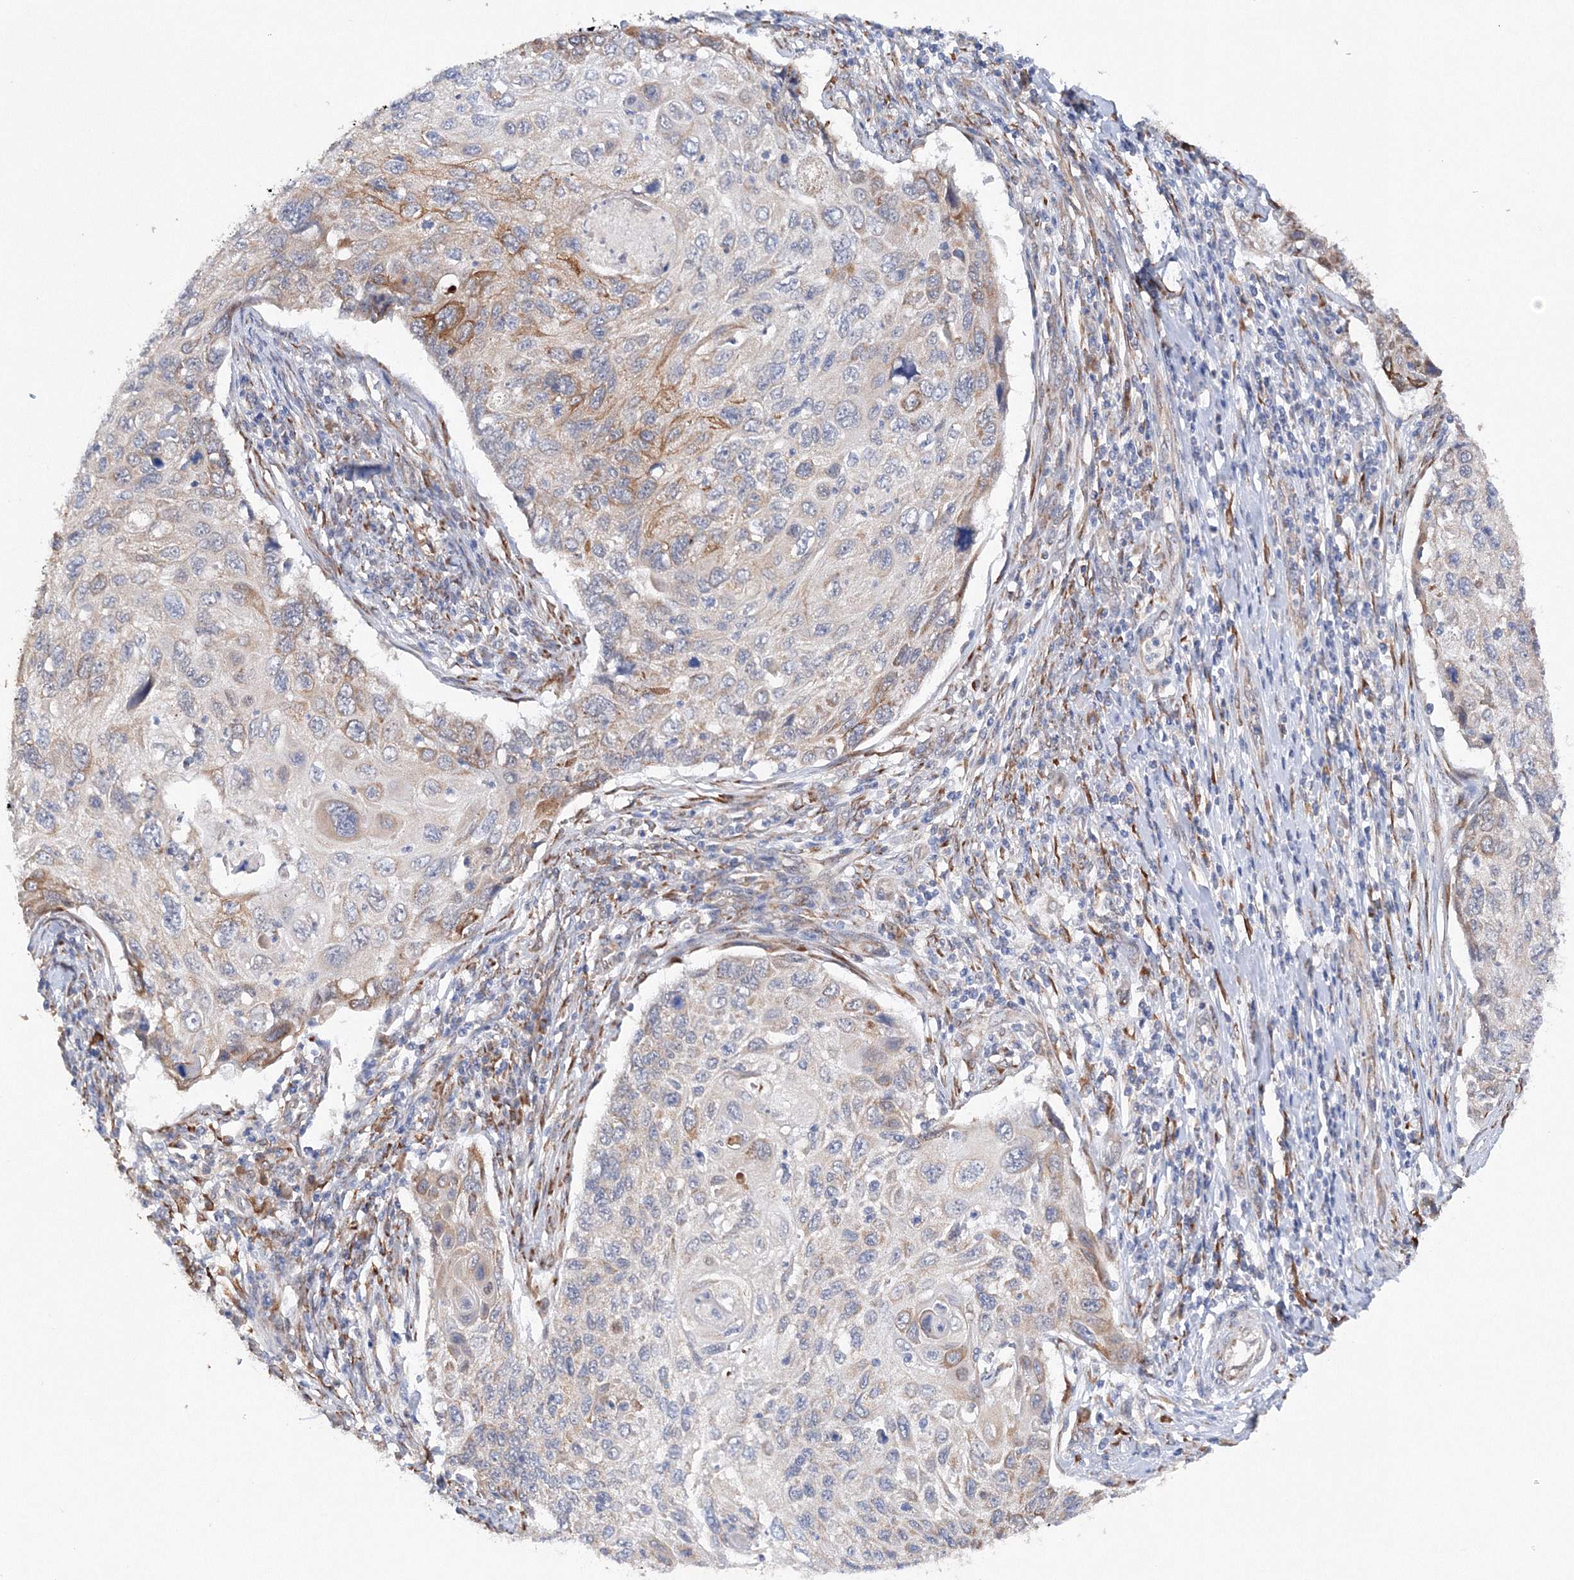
{"staining": {"intensity": "moderate", "quantity": "<25%", "location": "cytoplasmic/membranous"}, "tissue": "cervical cancer", "cell_type": "Tumor cells", "image_type": "cancer", "snomed": [{"axis": "morphology", "description": "Squamous cell carcinoma, NOS"}, {"axis": "topography", "description": "Cervix"}], "caption": "A histopathology image of human cervical squamous cell carcinoma stained for a protein demonstrates moderate cytoplasmic/membranous brown staining in tumor cells.", "gene": "DIS3L2", "patient": {"sex": "female", "age": 70}}